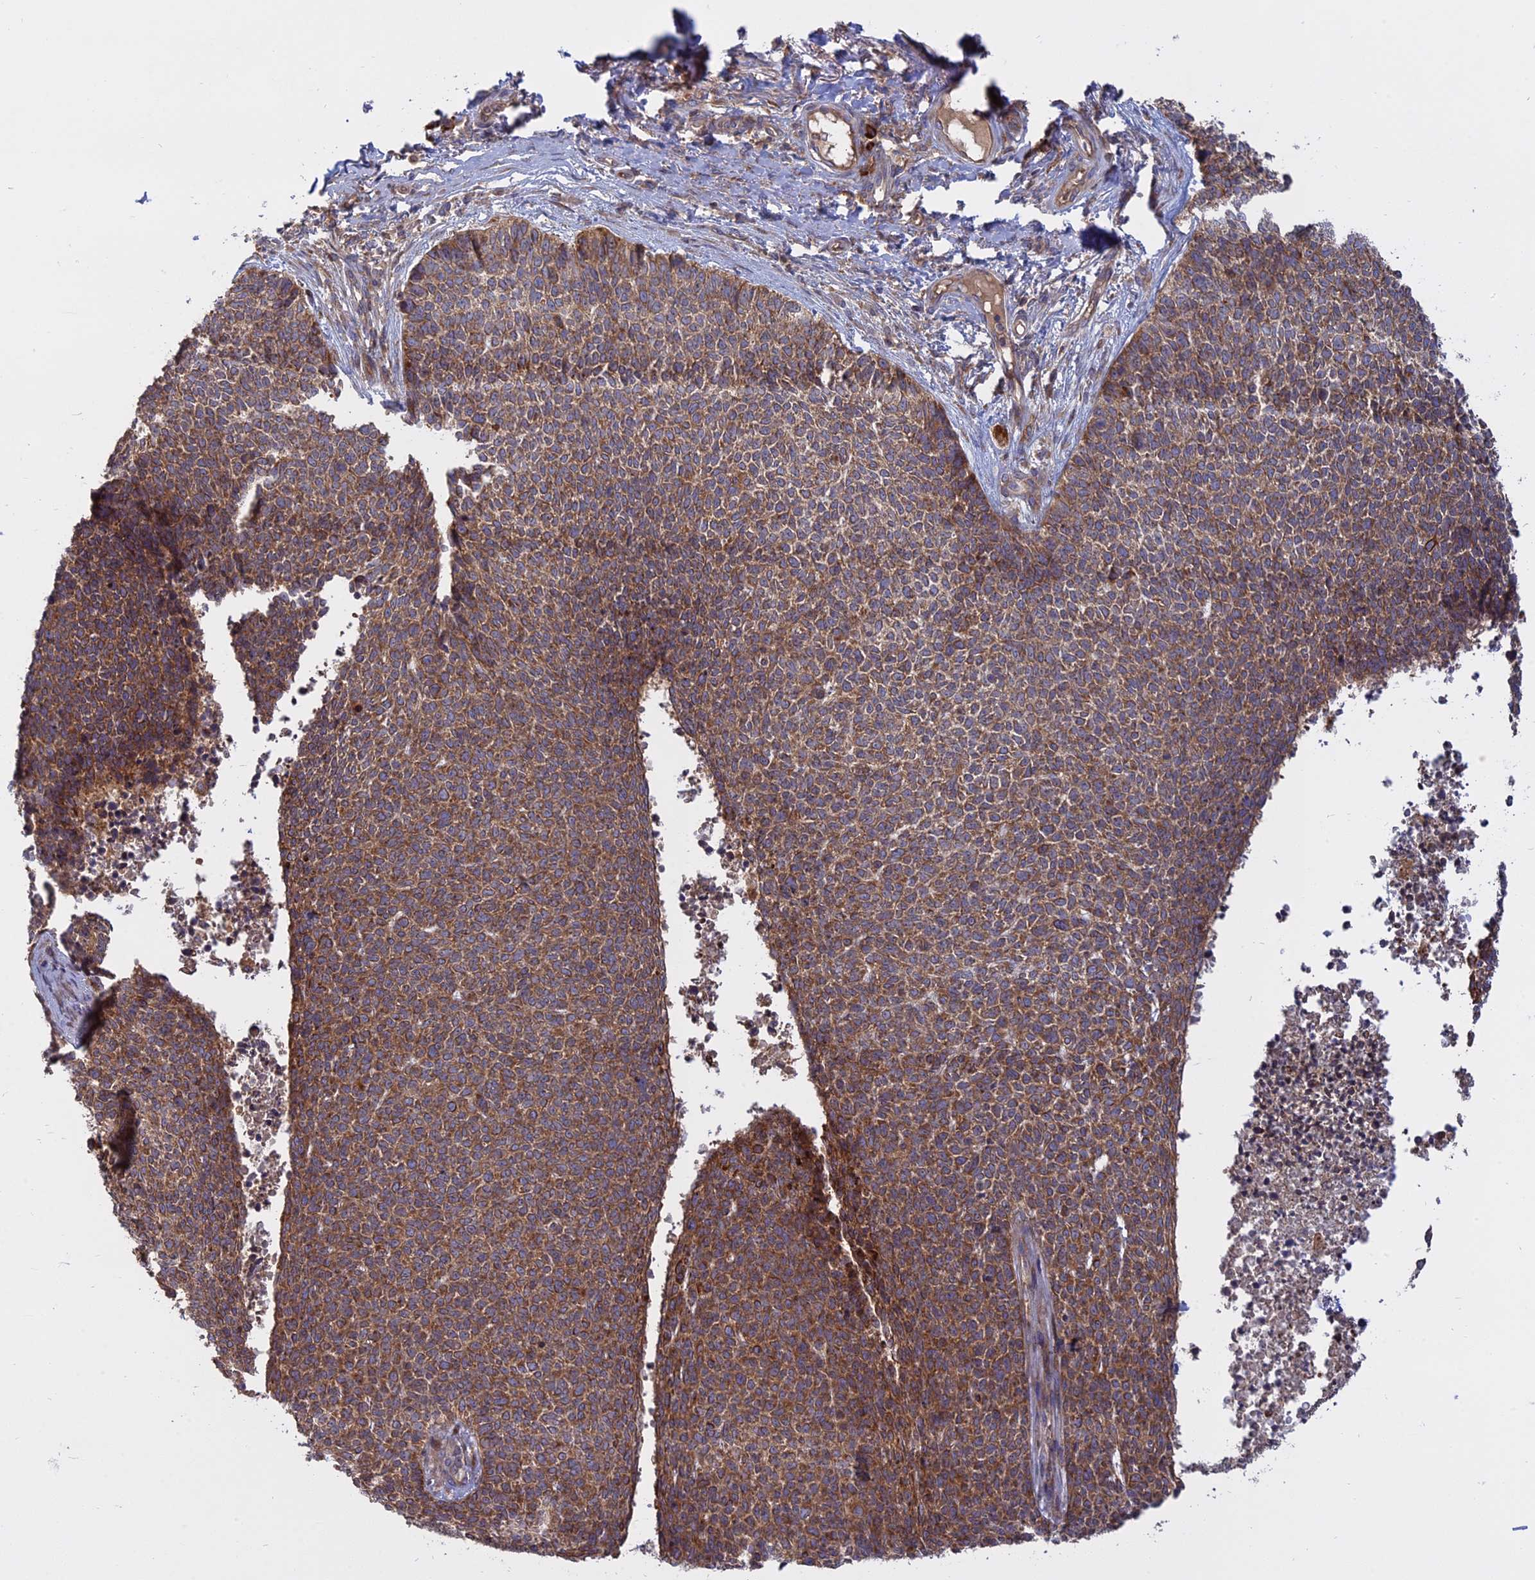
{"staining": {"intensity": "moderate", "quantity": ">75%", "location": "cytoplasmic/membranous"}, "tissue": "skin cancer", "cell_type": "Tumor cells", "image_type": "cancer", "snomed": [{"axis": "morphology", "description": "Basal cell carcinoma"}, {"axis": "topography", "description": "Skin"}], "caption": "Moderate cytoplasmic/membranous positivity for a protein is appreciated in approximately >75% of tumor cells of skin basal cell carcinoma using immunohistochemistry (IHC).", "gene": "TMEM208", "patient": {"sex": "female", "age": 84}}